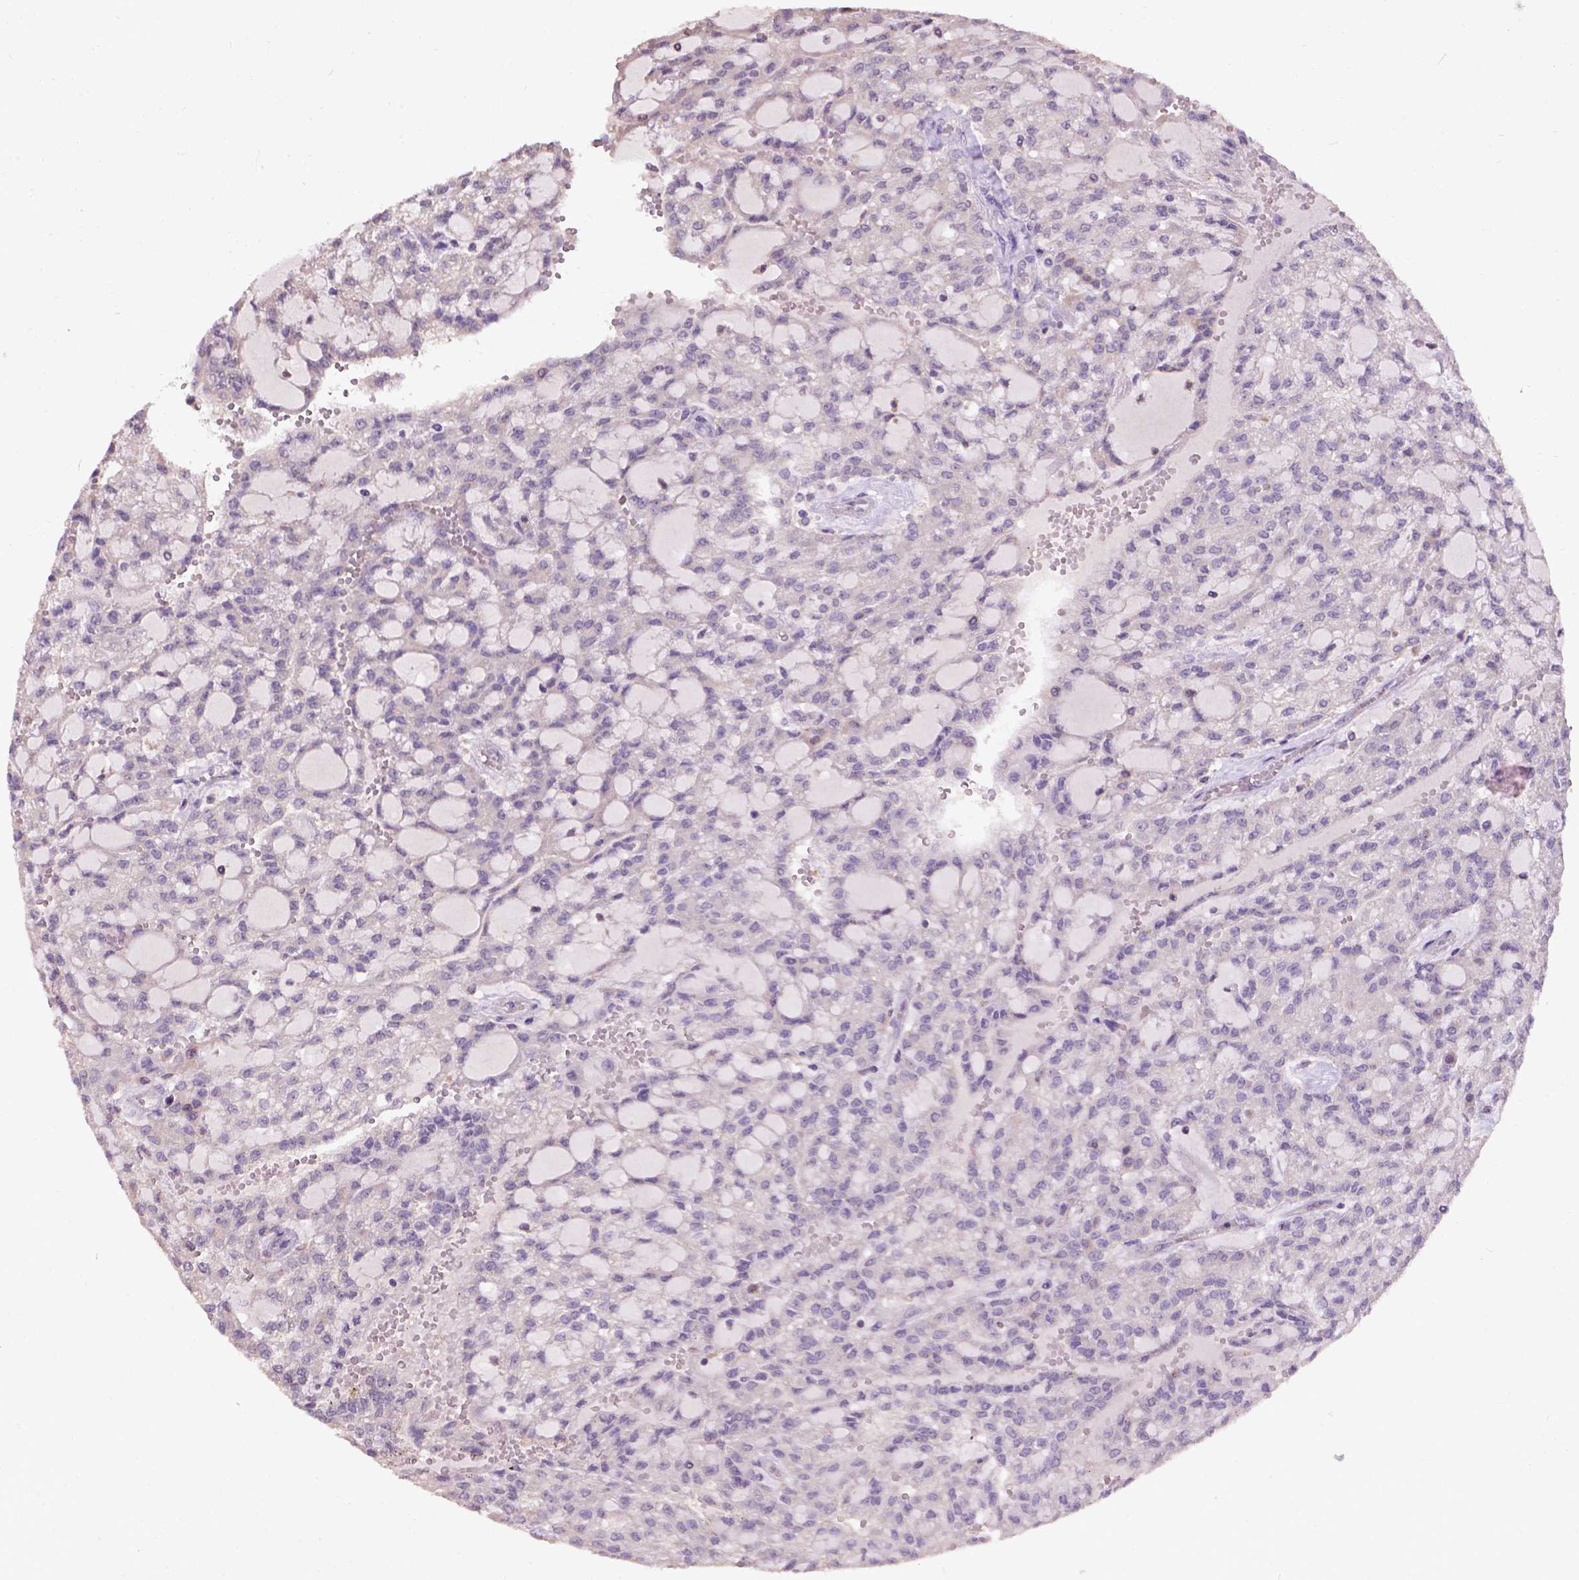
{"staining": {"intensity": "negative", "quantity": "none", "location": "none"}, "tissue": "renal cancer", "cell_type": "Tumor cells", "image_type": "cancer", "snomed": [{"axis": "morphology", "description": "Adenocarcinoma, NOS"}, {"axis": "topography", "description": "Kidney"}], "caption": "Immunohistochemistry photomicrograph of neoplastic tissue: renal adenocarcinoma stained with DAB (3,3'-diaminobenzidine) demonstrates no significant protein expression in tumor cells.", "gene": "KBTBD8", "patient": {"sex": "male", "age": 63}}